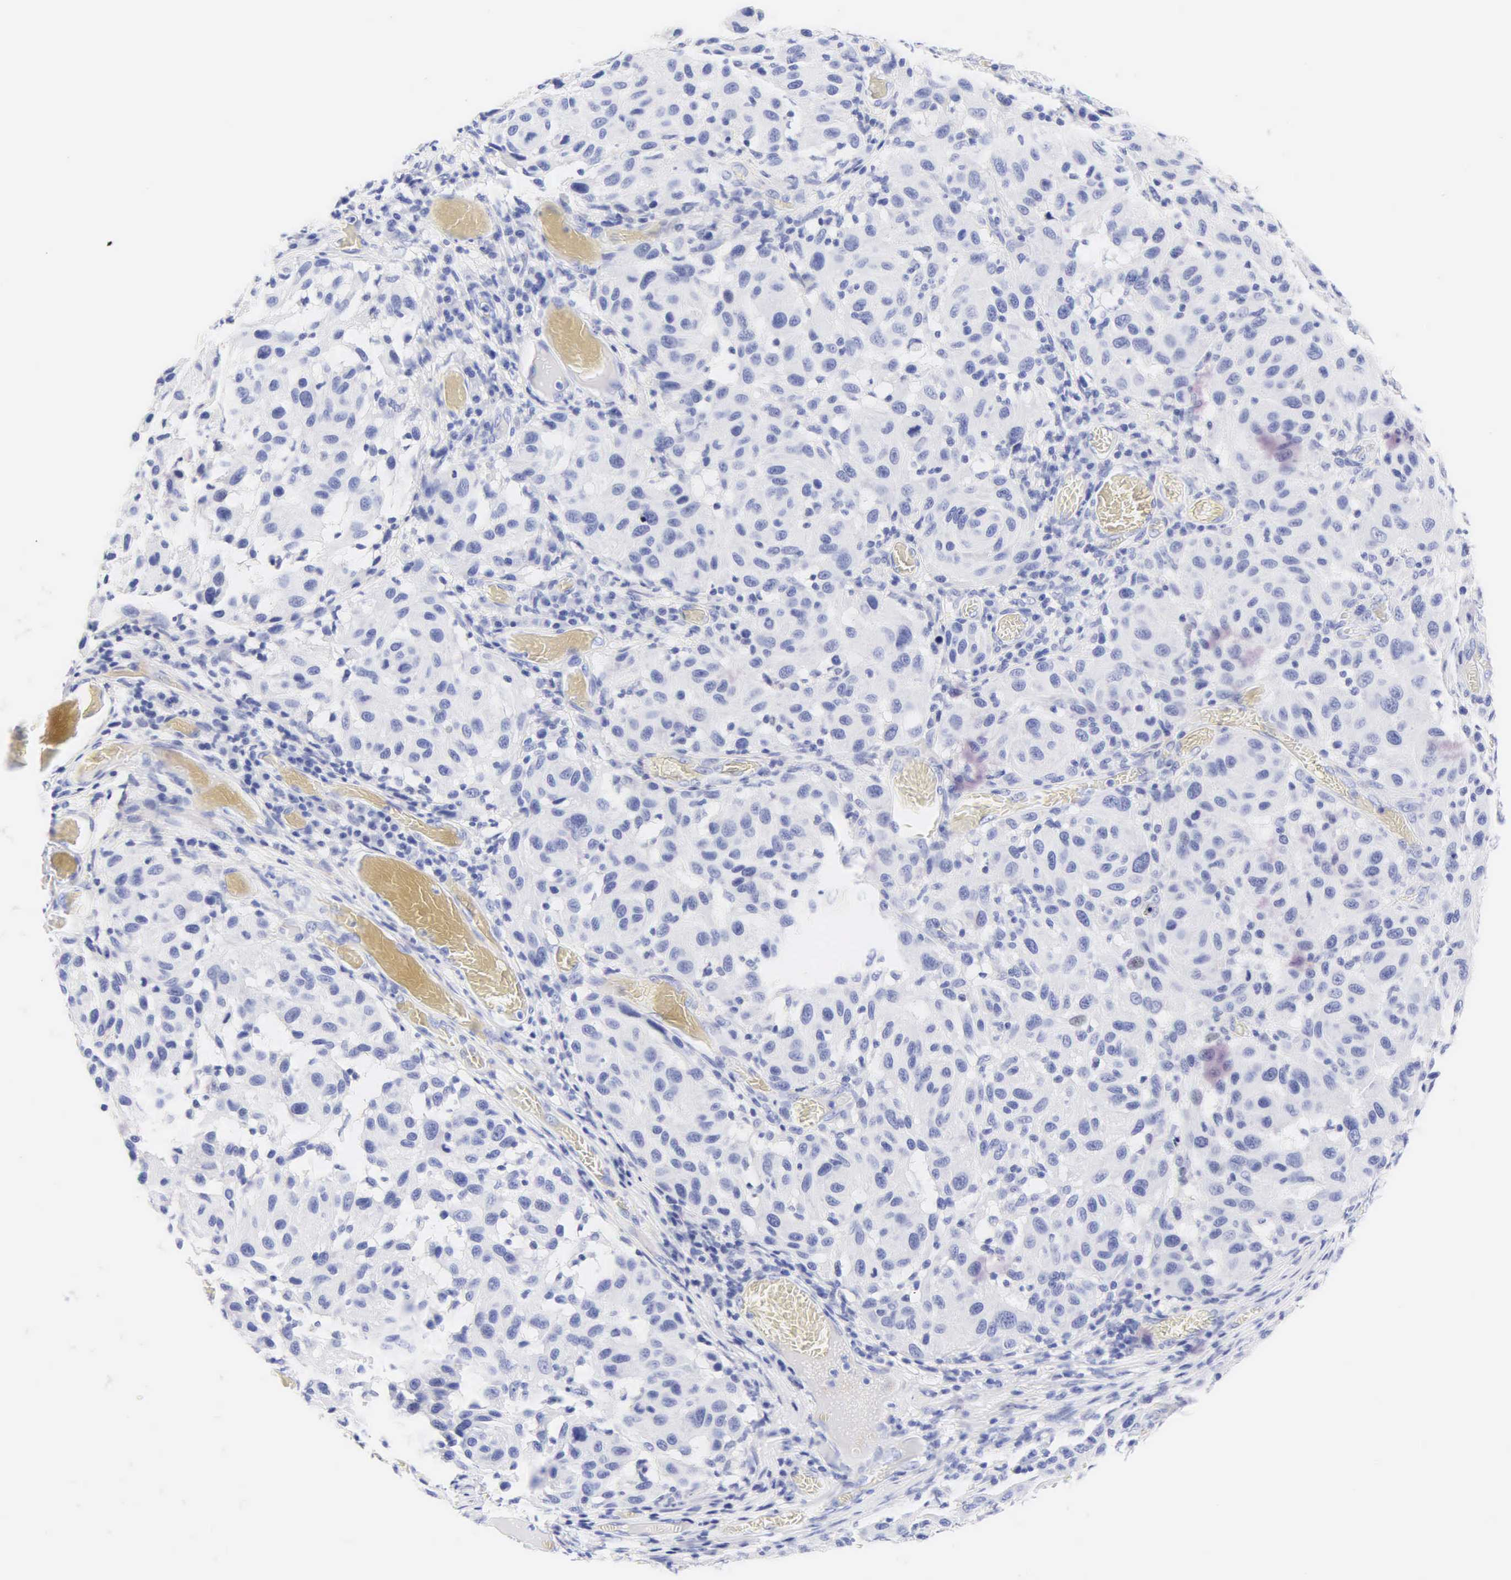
{"staining": {"intensity": "negative", "quantity": "none", "location": "none"}, "tissue": "melanoma", "cell_type": "Tumor cells", "image_type": "cancer", "snomed": [{"axis": "morphology", "description": "Malignant melanoma, NOS"}, {"axis": "topography", "description": "Skin"}], "caption": "Tumor cells are negative for brown protein staining in melanoma.", "gene": "DES", "patient": {"sex": "female", "age": 77}}